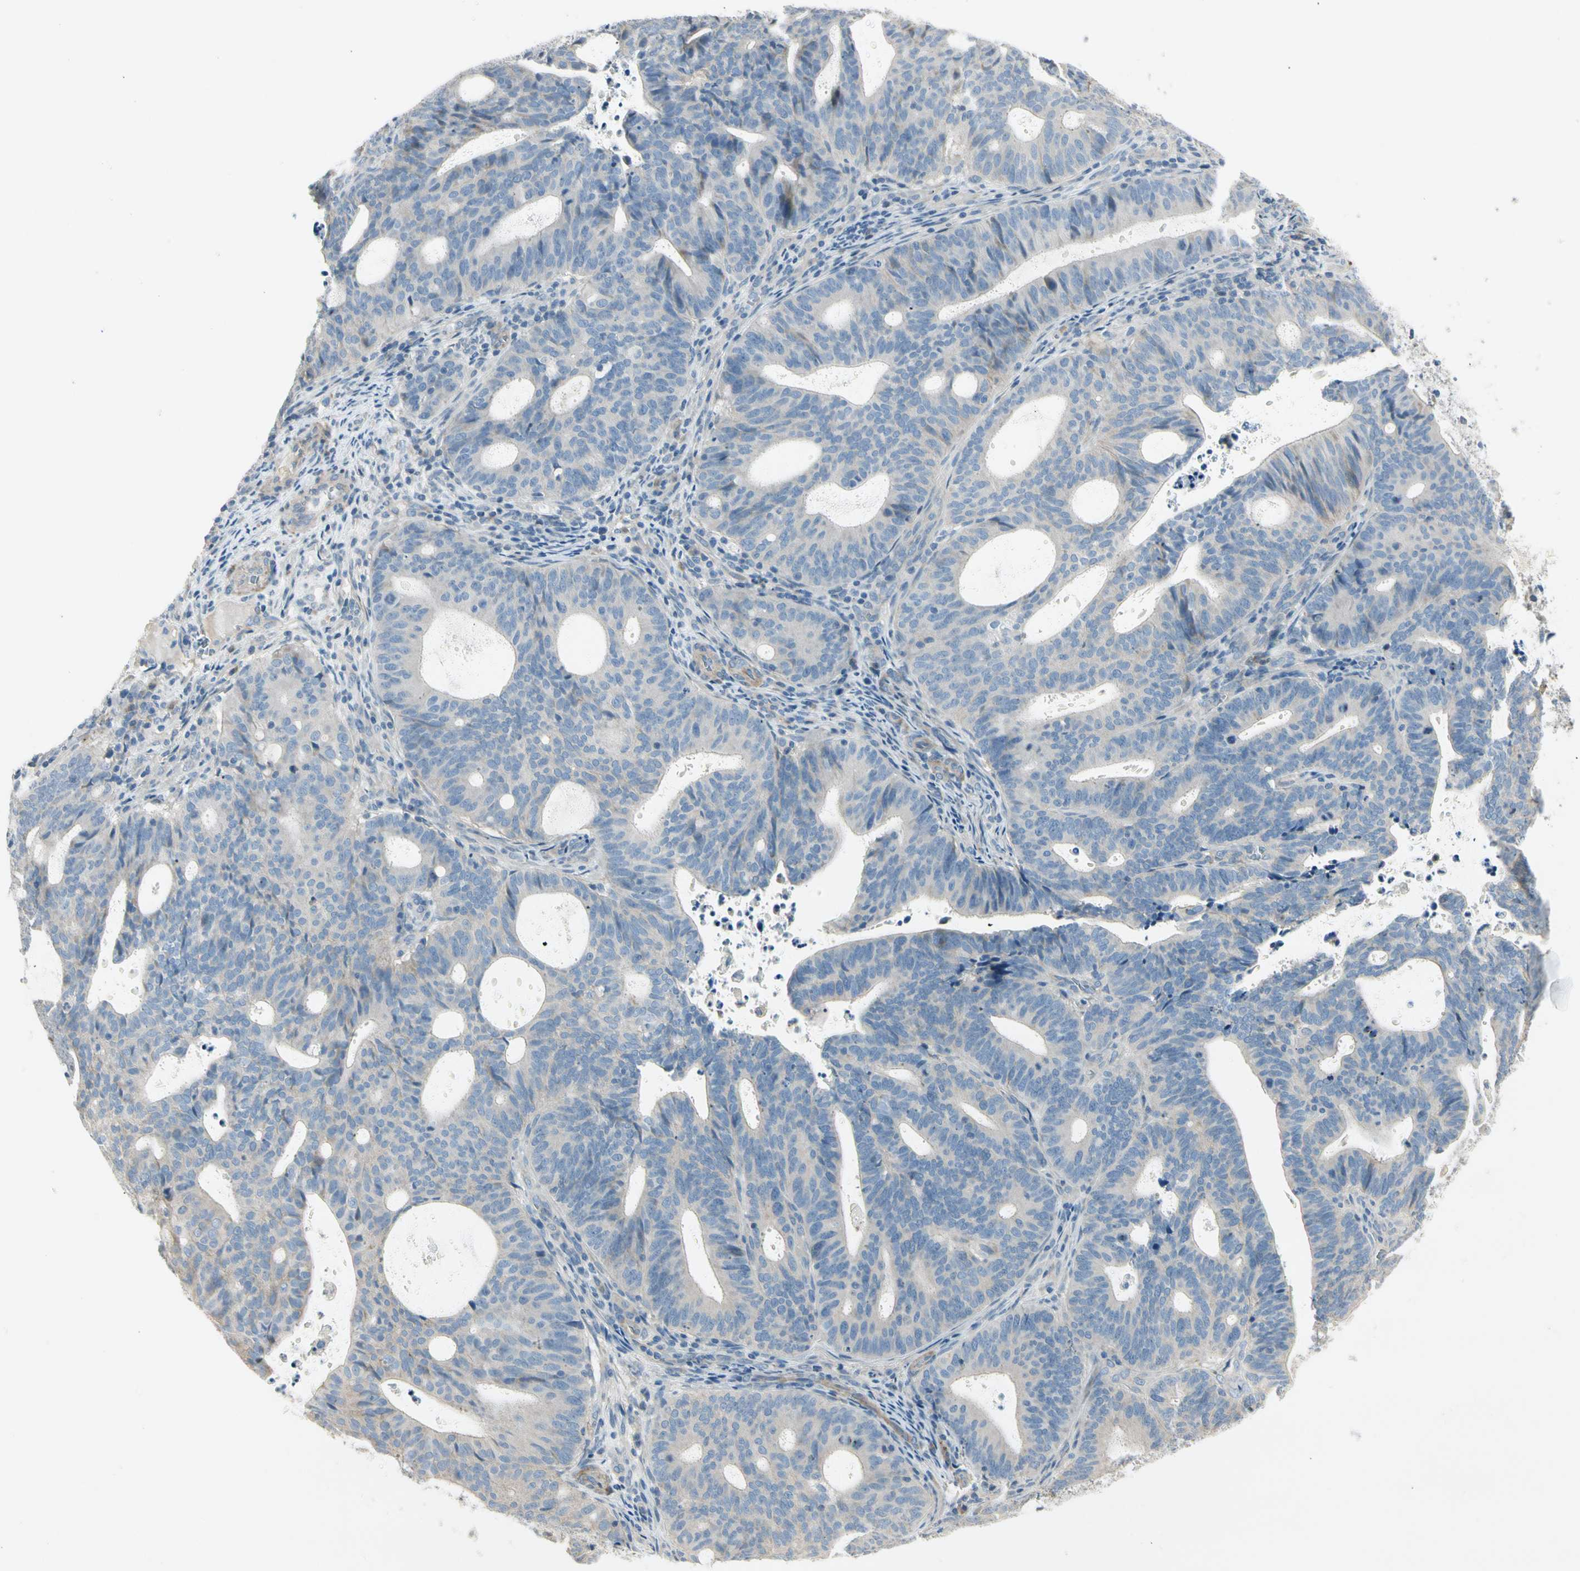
{"staining": {"intensity": "negative", "quantity": "none", "location": "none"}, "tissue": "endometrial cancer", "cell_type": "Tumor cells", "image_type": "cancer", "snomed": [{"axis": "morphology", "description": "Adenocarcinoma, NOS"}, {"axis": "topography", "description": "Uterus"}], "caption": "IHC histopathology image of human endometrial adenocarcinoma stained for a protein (brown), which displays no expression in tumor cells.", "gene": "ADGRA3", "patient": {"sex": "female", "age": 83}}